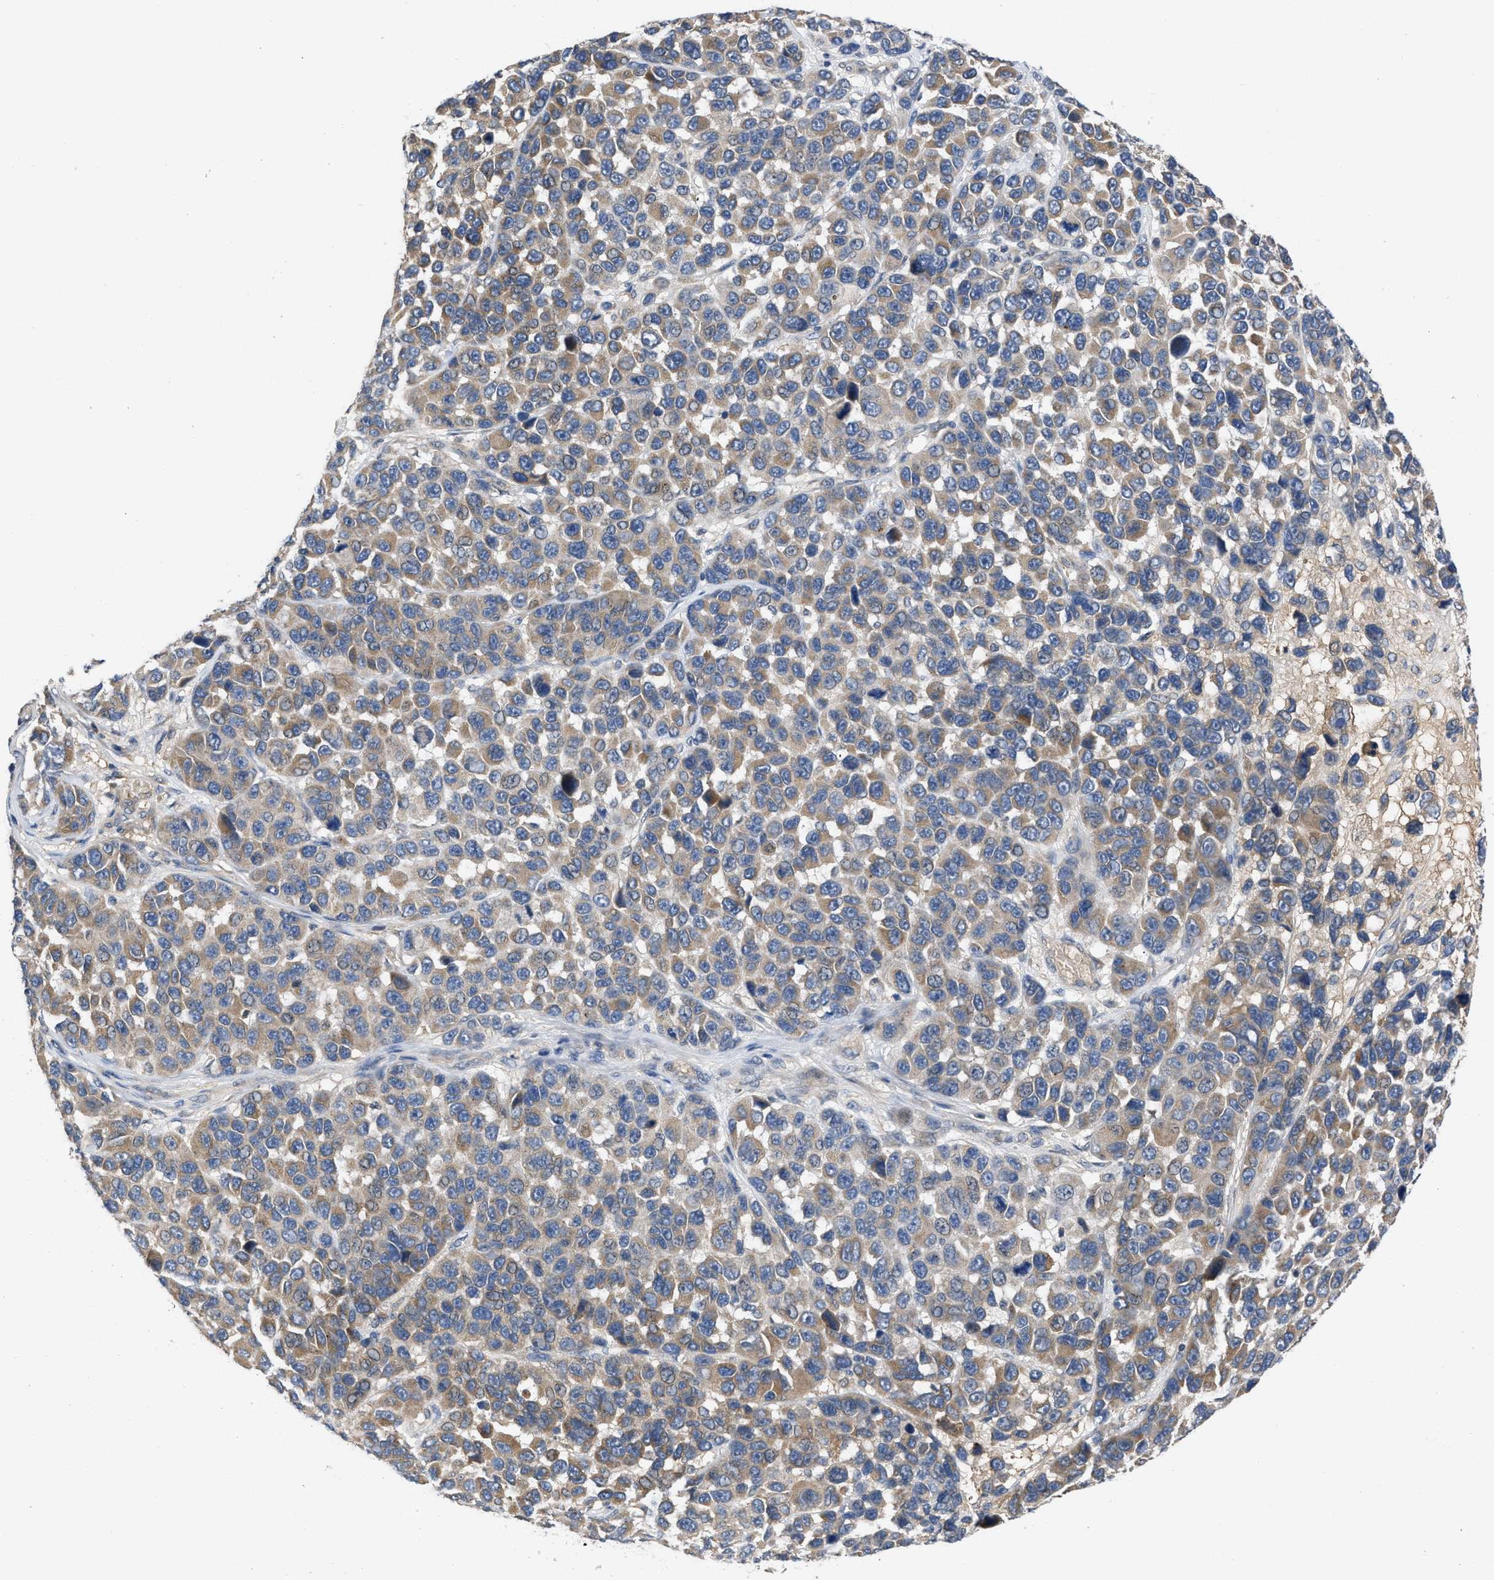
{"staining": {"intensity": "moderate", "quantity": ">75%", "location": "cytoplasmic/membranous"}, "tissue": "melanoma", "cell_type": "Tumor cells", "image_type": "cancer", "snomed": [{"axis": "morphology", "description": "Malignant melanoma, NOS"}, {"axis": "topography", "description": "Skin"}], "caption": "DAB (3,3'-diaminobenzidine) immunohistochemical staining of melanoma exhibits moderate cytoplasmic/membranous protein staining in about >75% of tumor cells.", "gene": "VPS4A", "patient": {"sex": "male", "age": 53}}